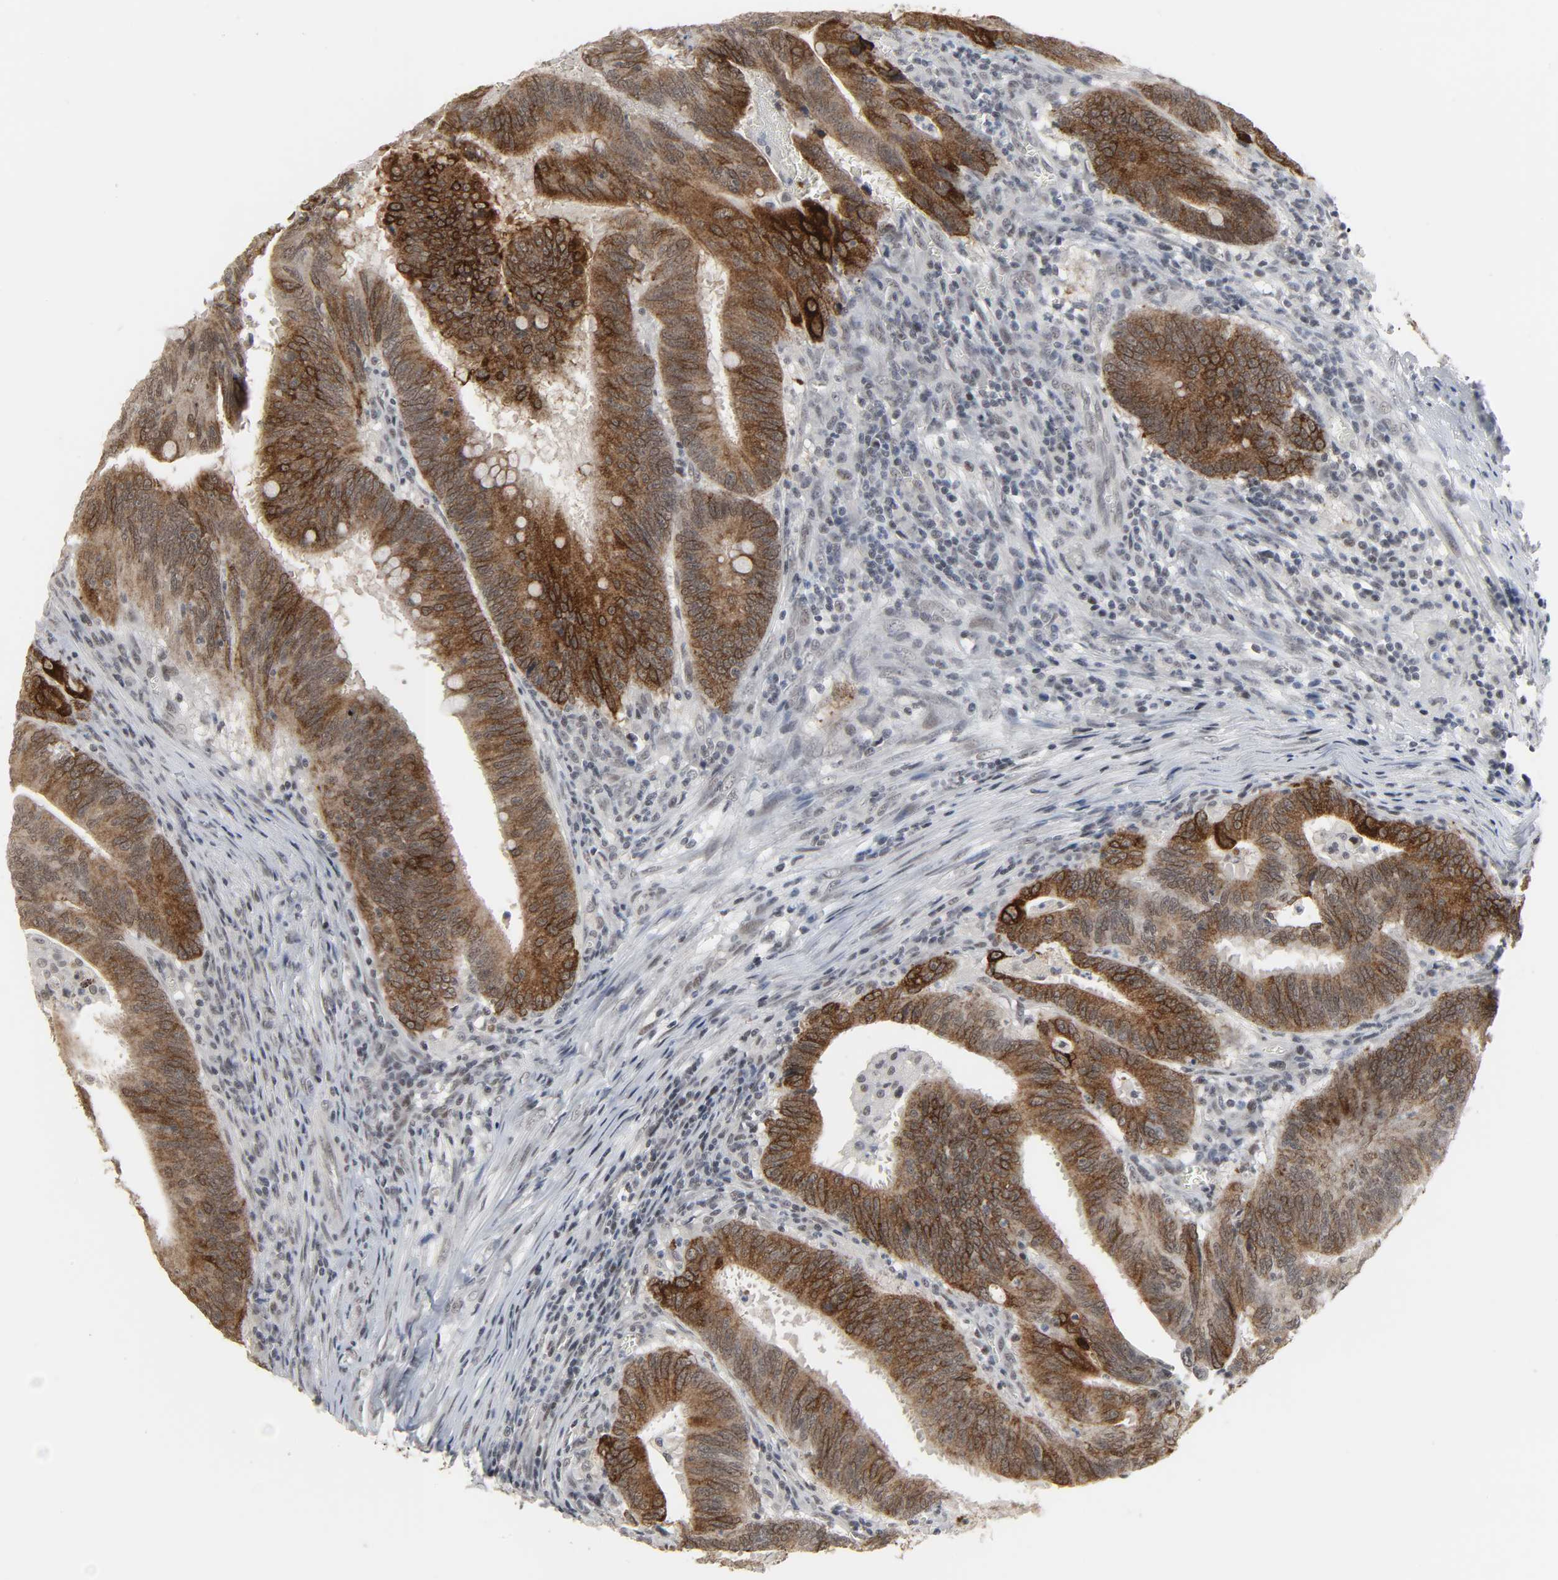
{"staining": {"intensity": "strong", "quantity": ">75%", "location": "cytoplasmic/membranous,nuclear"}, "tissue": "colorectal cancer", "cell_type": "Tumor cells", "image_type": "cancer", "snomed": [{"axis": "morphology", "description": "Adenocarcinoma, NOS"}, {"axis": "topography", "description": "Colon"}], "caption": "Protein expression analysis of human colorectal cancer (adenocarcinoma) reveals strong cytoplasmic/membranous and nuclear positivity in approximately >75% of tumor cells.", "gene": "MUC1", "patient": {"sex": "male", "age": 45}}